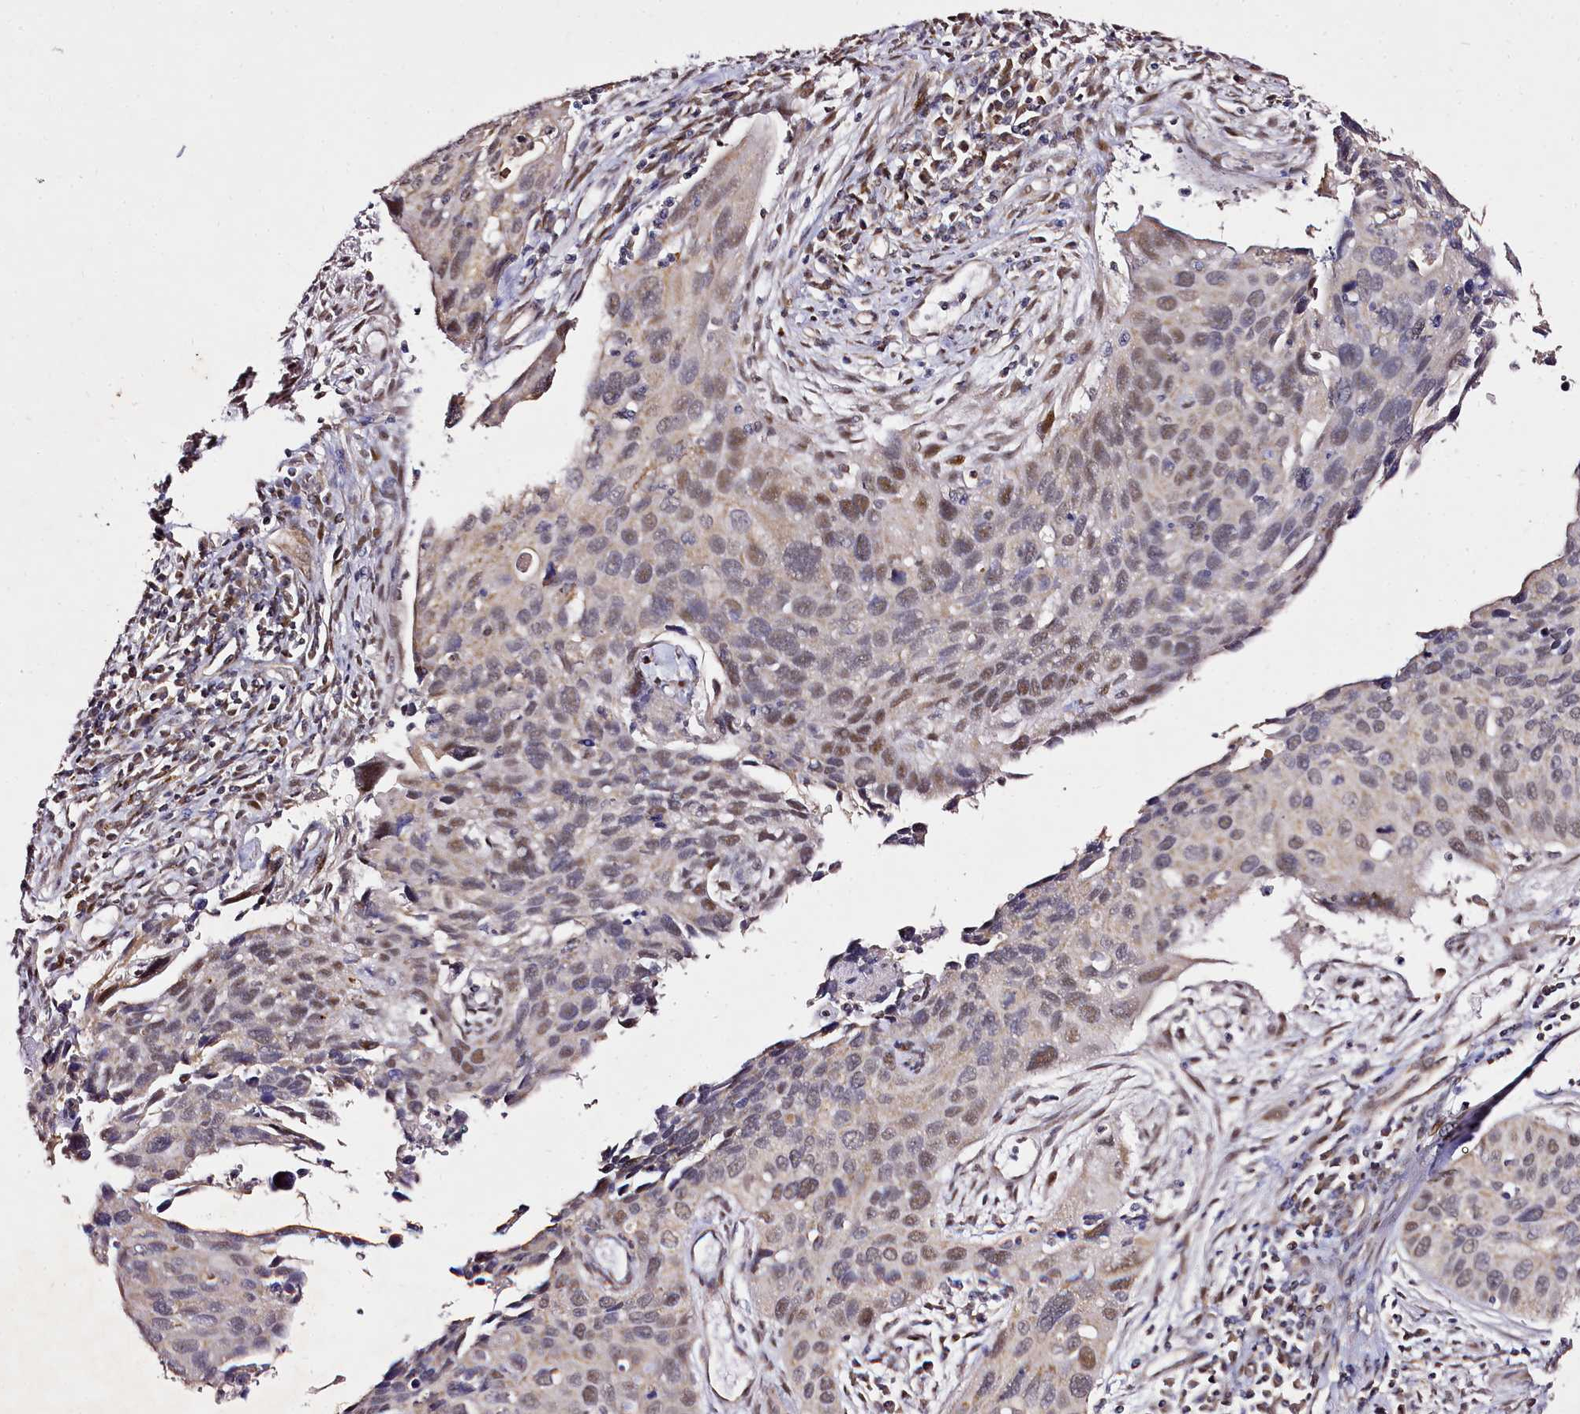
{"staining": {"intensity": "moderate", "quantity": "<25%", "location": "nuclear"}, "tissue": "cervical cancer", "cell_type": "Tumor cells", "image_type": "cancer", "snomed": [{"axis": "morphology", "description": "Squamous cell carcinoma, NOS"}, {"axis": "topography", "description": "Cervix"}], "caption": "Immunohistochemistry staining of cervical cancer (squamous cell carcinoma), which reveals low levels of moderate nuclear expression in approximately <25% of tumor cells indicating moderate nuclear protein expression. The staining was performed using DAB (3,3'-diaminobenzidine) (brown) for protein detection and nuclei were counterstained in hematoxylin (blue).", "gene": "EDIL3", "patient": {"sex": "female", "age": 55}}